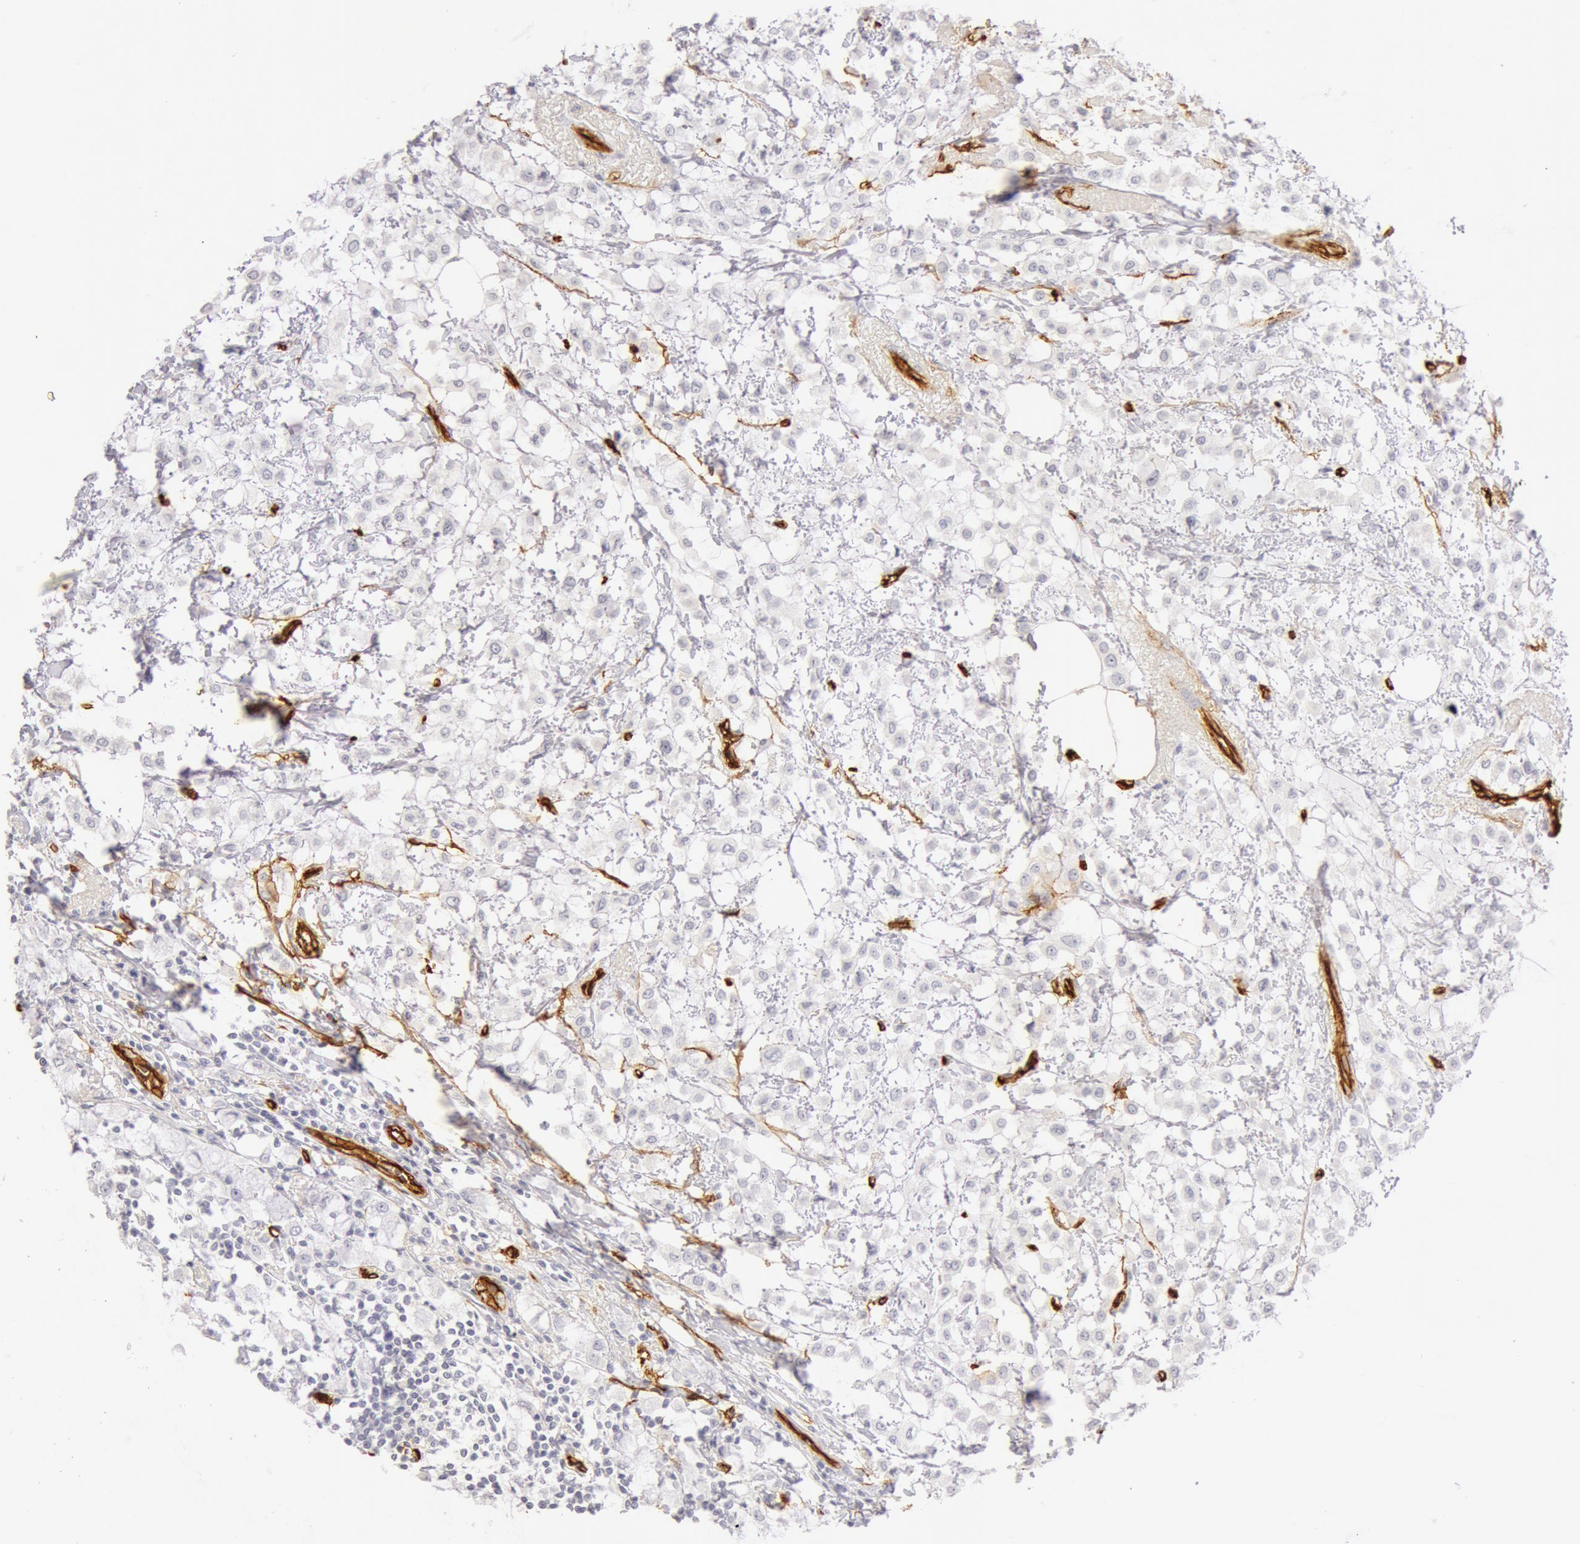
{"staining": {"intensity": "negative", "quantity": "none", "location": "none"}, "tissue": "breast cancer", "cell_type": "Tumor cells", "image_type": "cancer", "snomed": [{"axis": "morphology", "description": "Lobular carcinoma"}, {"axis": "topography", "description": "Breast"}], "caption": "Immunohistochemistry of breast lobular carcinoma shows no positivity in tumor cells. The staining is performed using DAB (3,3'-diaminobenzidine) brown chromogen with nuclei counter-stained in using hematoxylin.", "gene": "AQP1", "patient": {"sex": "female", "age": 85}}